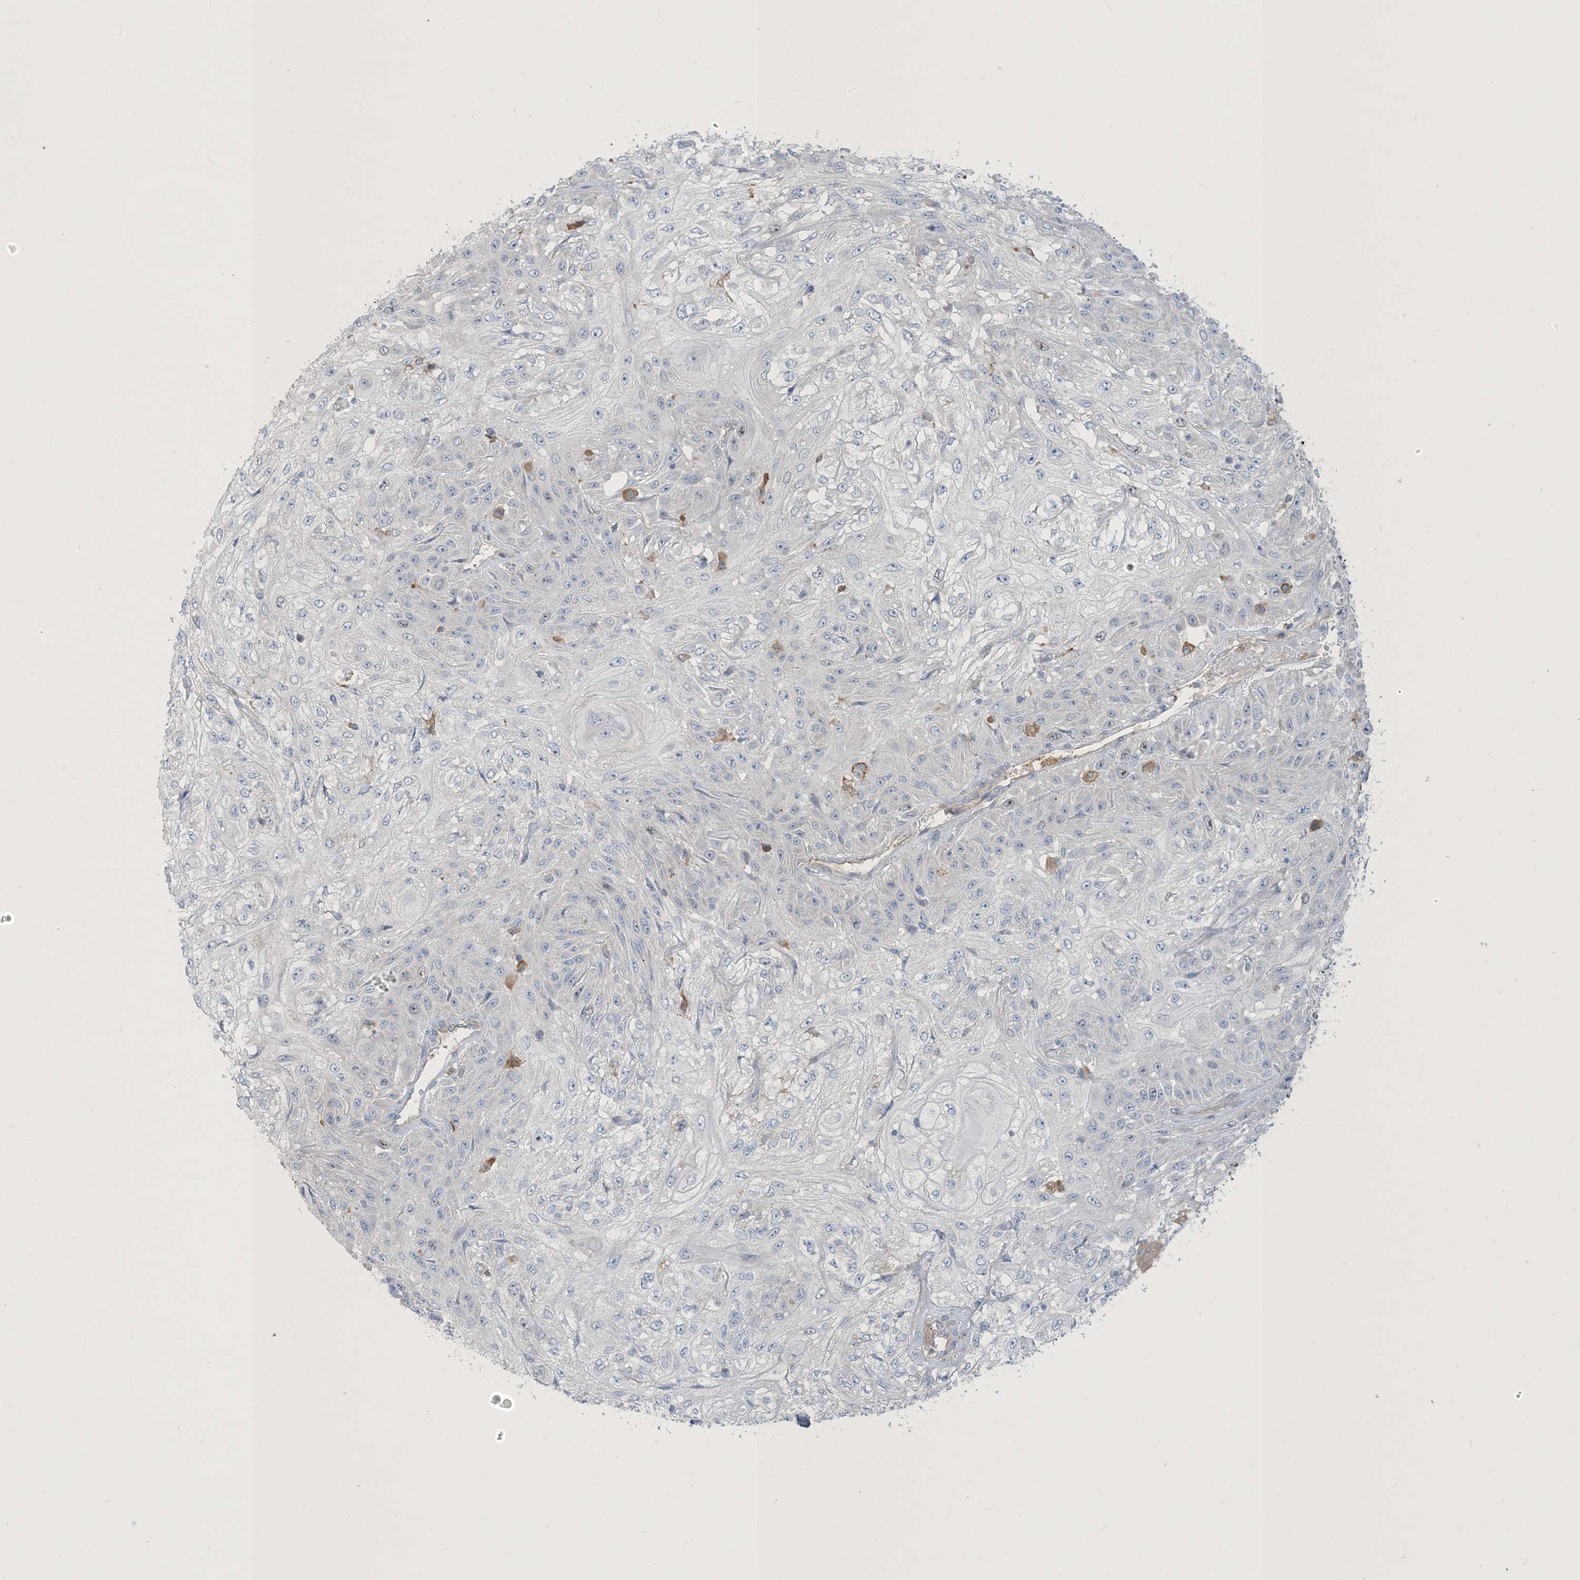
{"staining": {"intensity": "negative", "quantity": "none", "location": "none"}, "tissue": "skin cancer", "cell_type": "Tumor cells", "image_type": "cancer", "snomed": [{"axis": "morphology", "description": "Squamous cell carcinoma, NOS"}, {"axis": "morphology", "description": "Squamous cell carcinoma, metastatic, NOS"}, {"axis": "topography", "description": "Skin"}, {"axis": "topography", "description": "Lymph node"}], "caption": "Tumor cells show no significant protein staining in skin cancer (metastatic squamous cell carcinoma).", "gene": "PEAR1", "patient": {"sex": "male", "age": 75}}